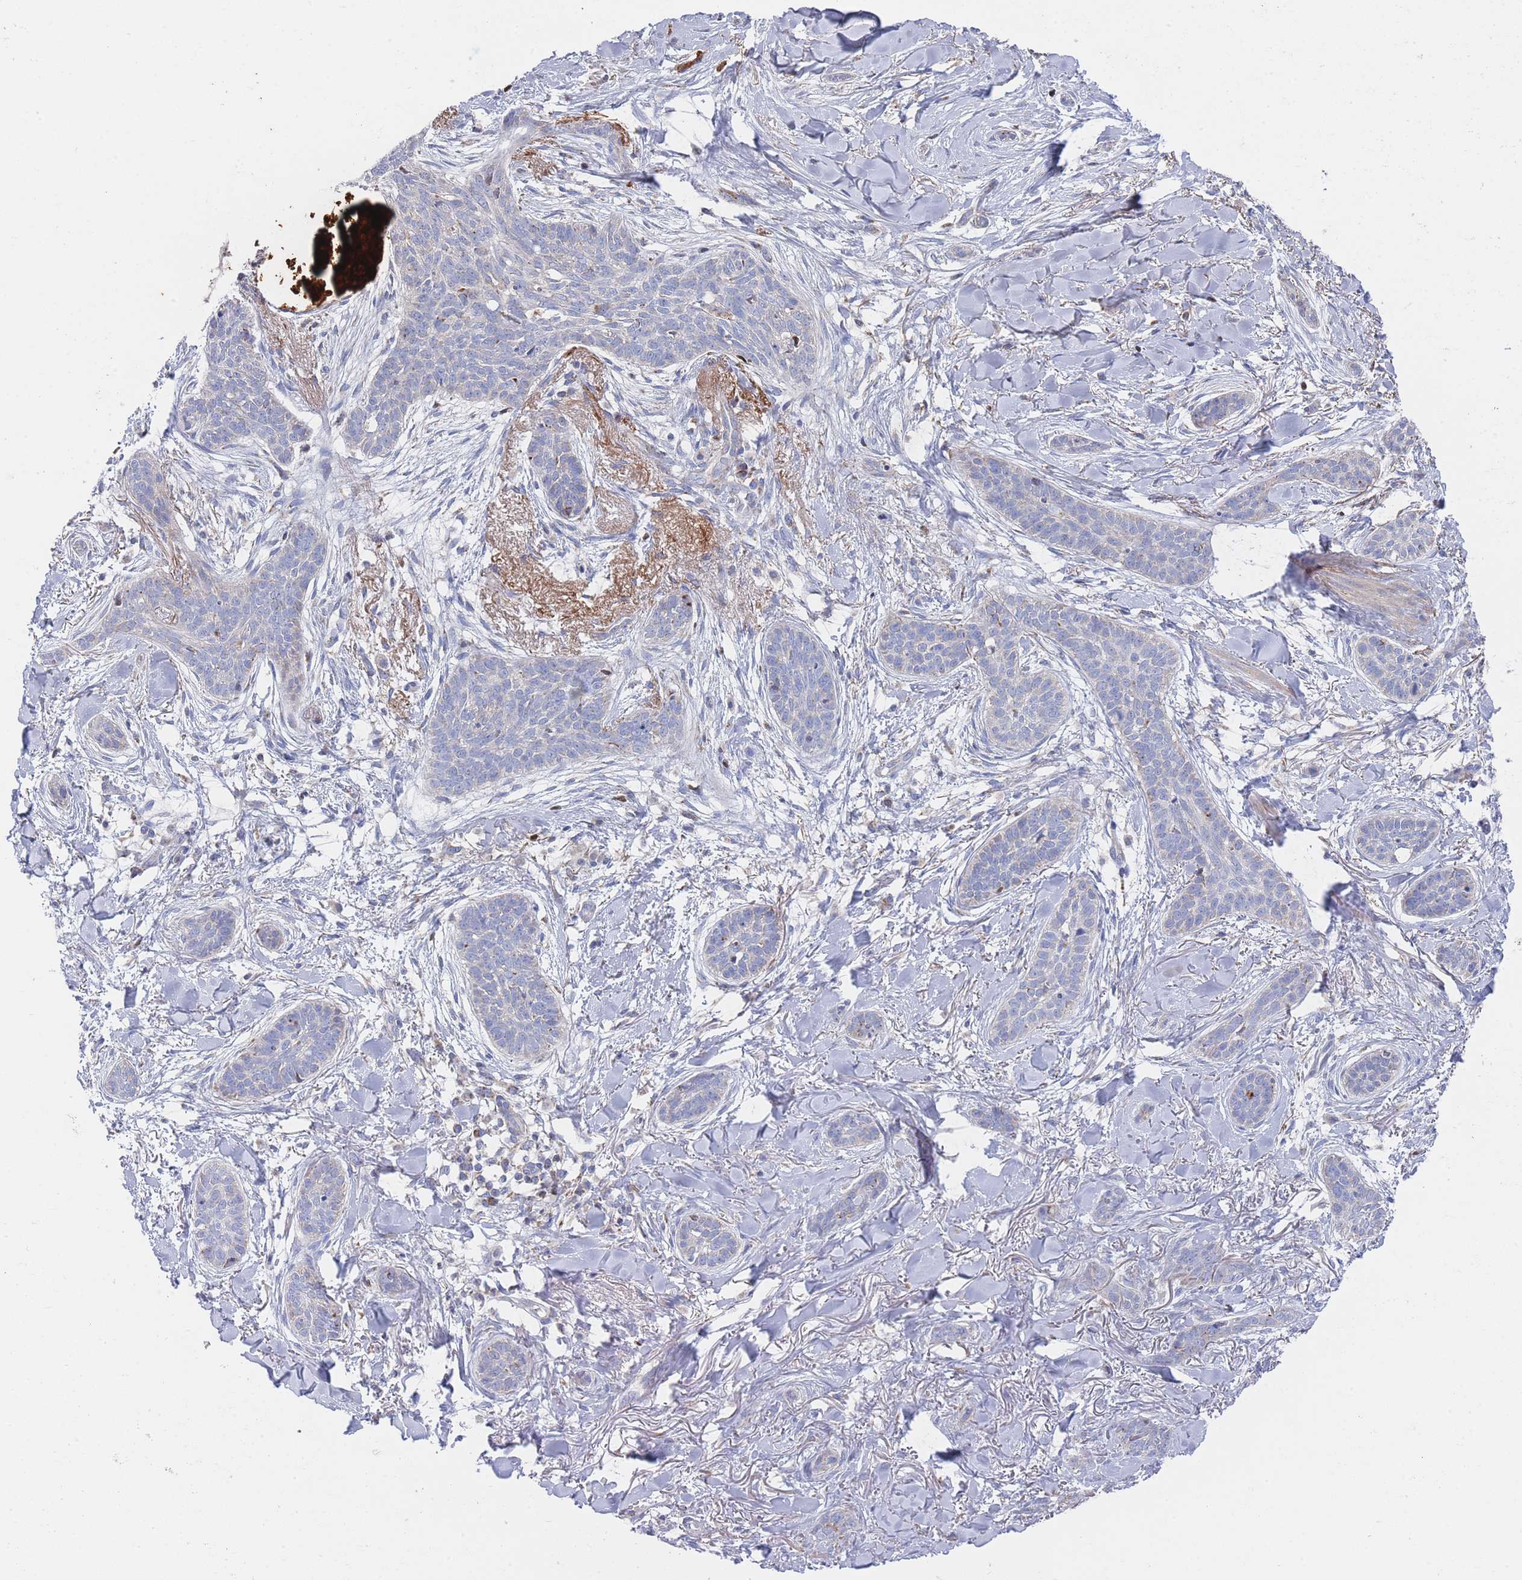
{"staining": {"intensity": "negative", "quantity": "none", "location": "none"}, "tissue": "skin cancer", "cell_type": "Tumor cells", "image_type": "cancer", "snomed": [{"axis": "morphology", "description": "Basal cell carcinoma"}, {"axis": "topography", "description": "Skin"}], "caption": "High magnification brightfield microscopy of skin cancer stained with DAB (brown) and counterstained with hematoxylin (blue): tumor cells show no significant expression. (Stains: DAB immunohistochemistry (IHC) with hematoxylin counter stain, Microscopy: brightfield microscopy at high magnification).", "gene": "IKZF4", "patient": {"sex": "male", "age": 52}}